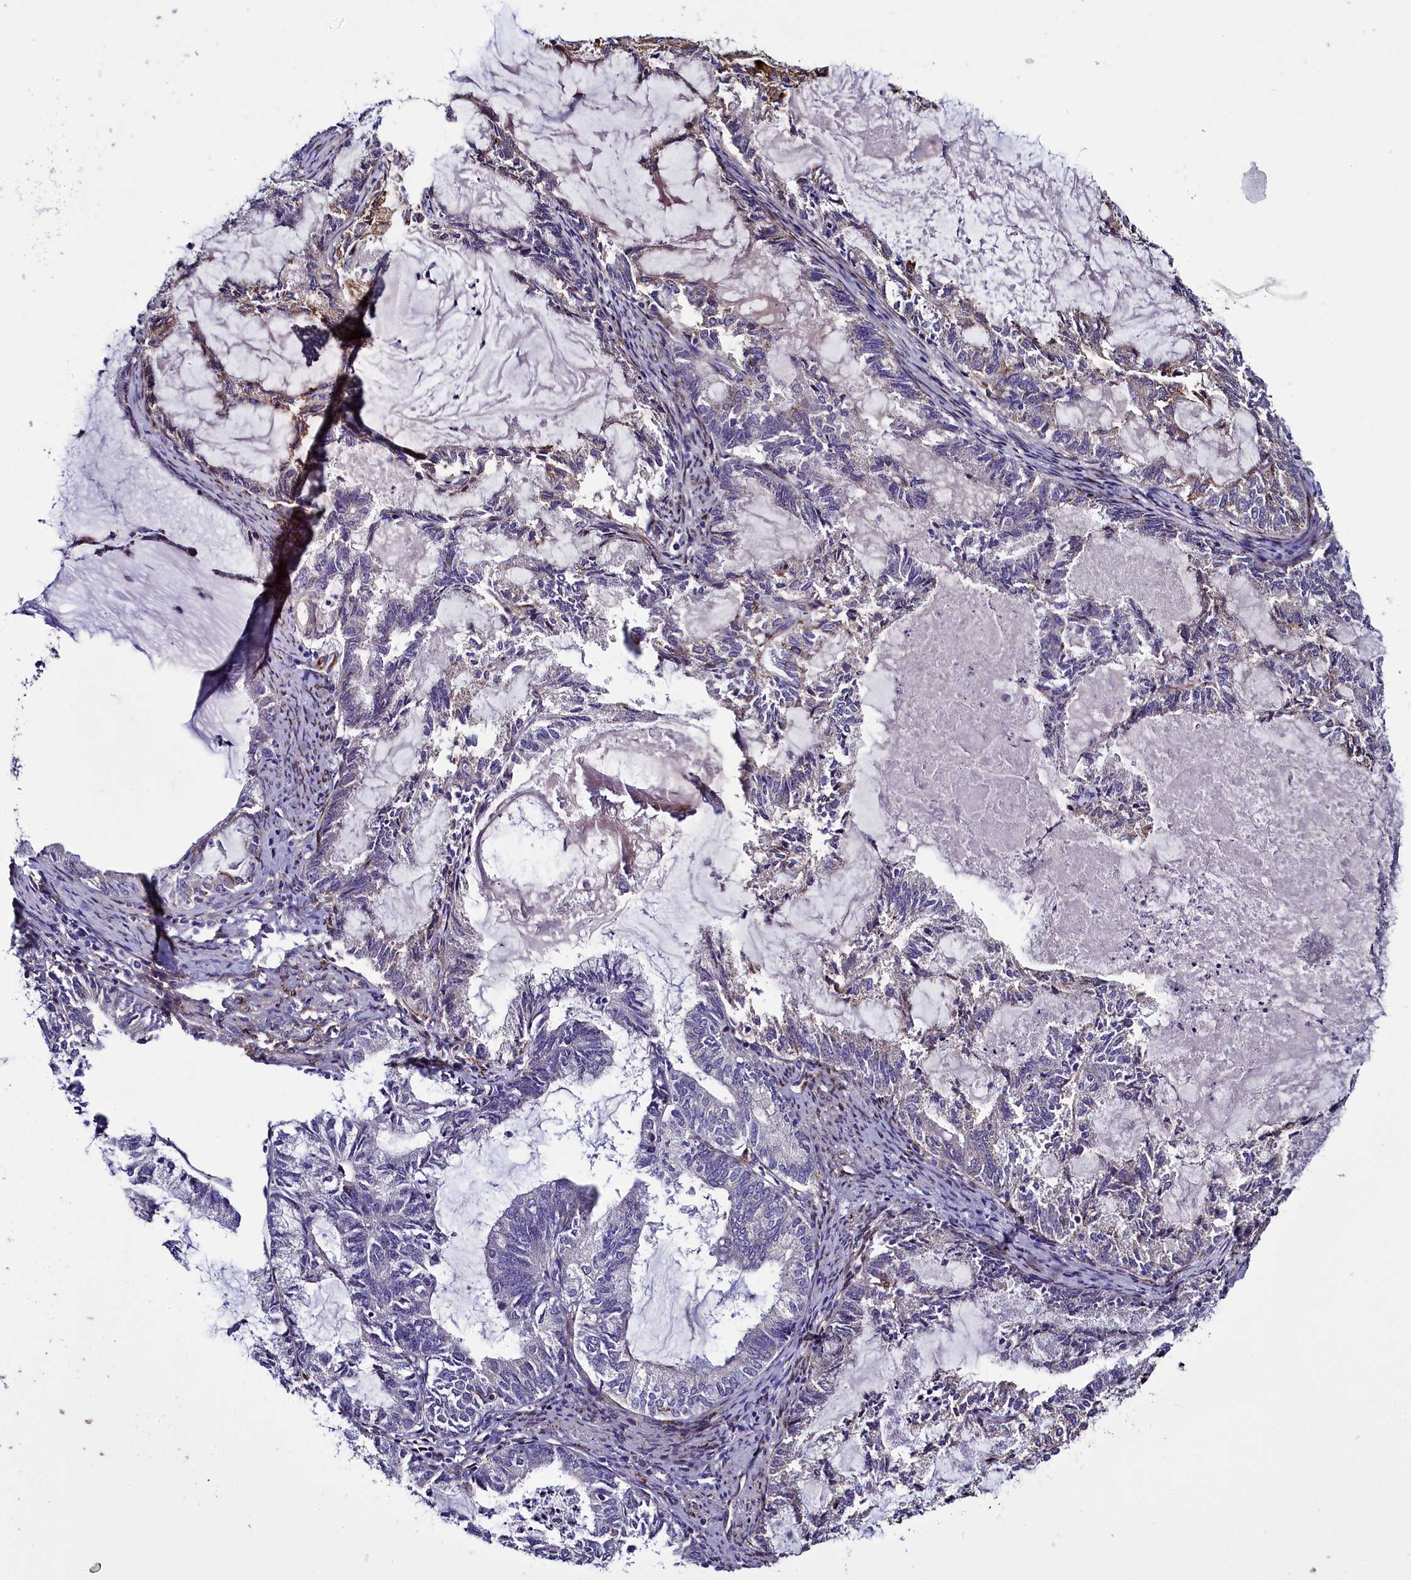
{"staining": {"intensity": "negative", "quantity": "none", "location": "none"}, "tissue": "endometrial cancer", "cell_type": "Tumor cells", "image_type": "cancer", "snomed": [{"axis": "morphology", "description": "Adenocarcinoma, NOS"}, {"axis": "topography", "description": "Endometrium"}], "caption": "Photomicrograph shows no protein staining in tumor cells of endometrial cancer tissue.", "gene": "MRC2", "patient": {"sex": "female", "age": 86}}